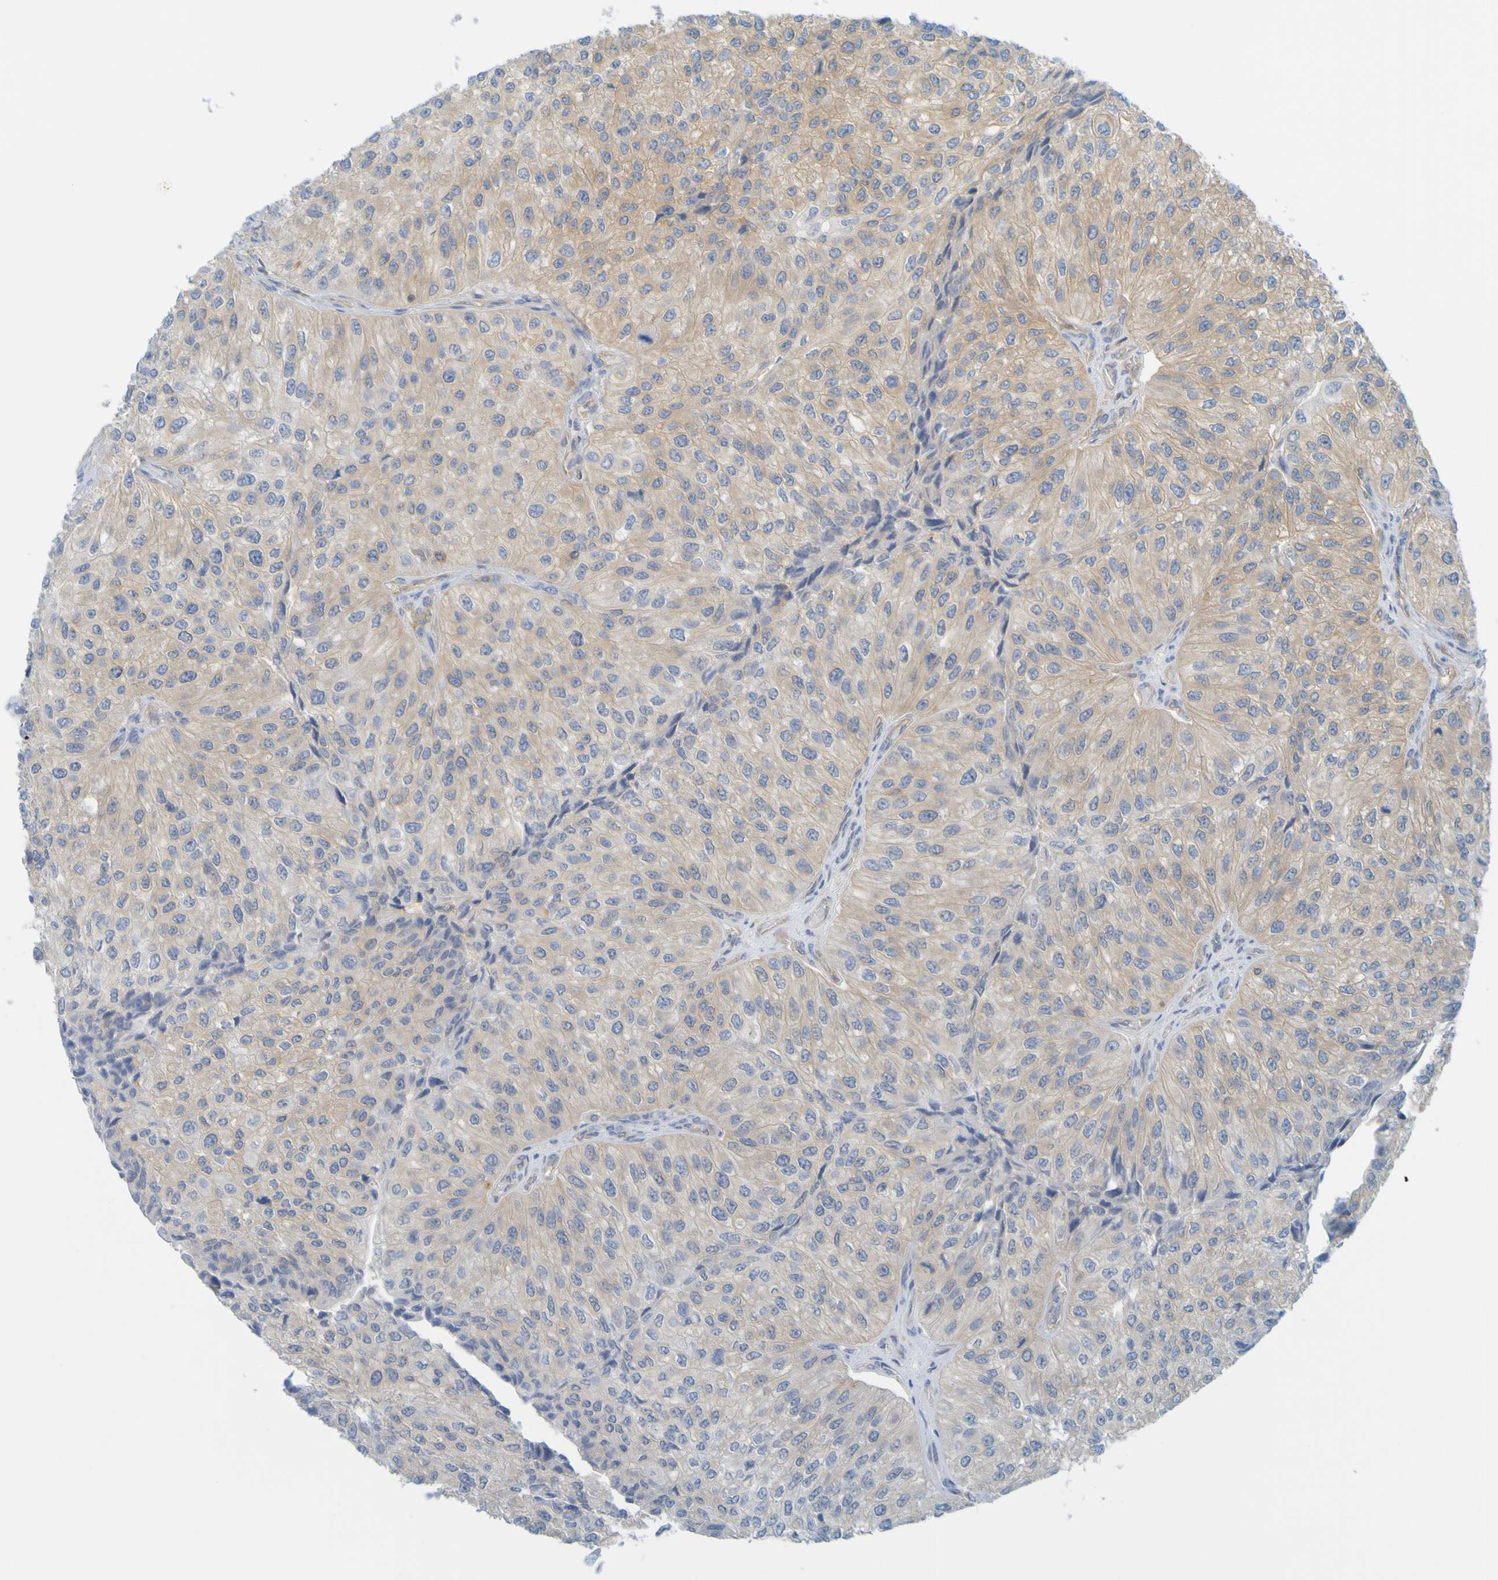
{"staining": {"intensity": "weak", "quantity": ">75%", "location": "cytoplasmic/membranous"}, "tissue": "urothelial cancer", "cell_type": "Tumor cells", "image_type": "cancer", "snomed": [{"axis": "morphology", "description": "Urothelial carcinoma, High grade"}, {"axis": "topography", "description": "Kidney"}, {"axis": "topography", "description": "Urinary bladder"}], "caption": "This image reveals urothelial cancer stained with IHC to label a protein in brown. The cytoplasmic/membranous of tumor cells show weak positivity for the protein. Nuclei are counter-stained blue.", "gene": "APPL1", "patient": {"sex": "male", "age": 77}}